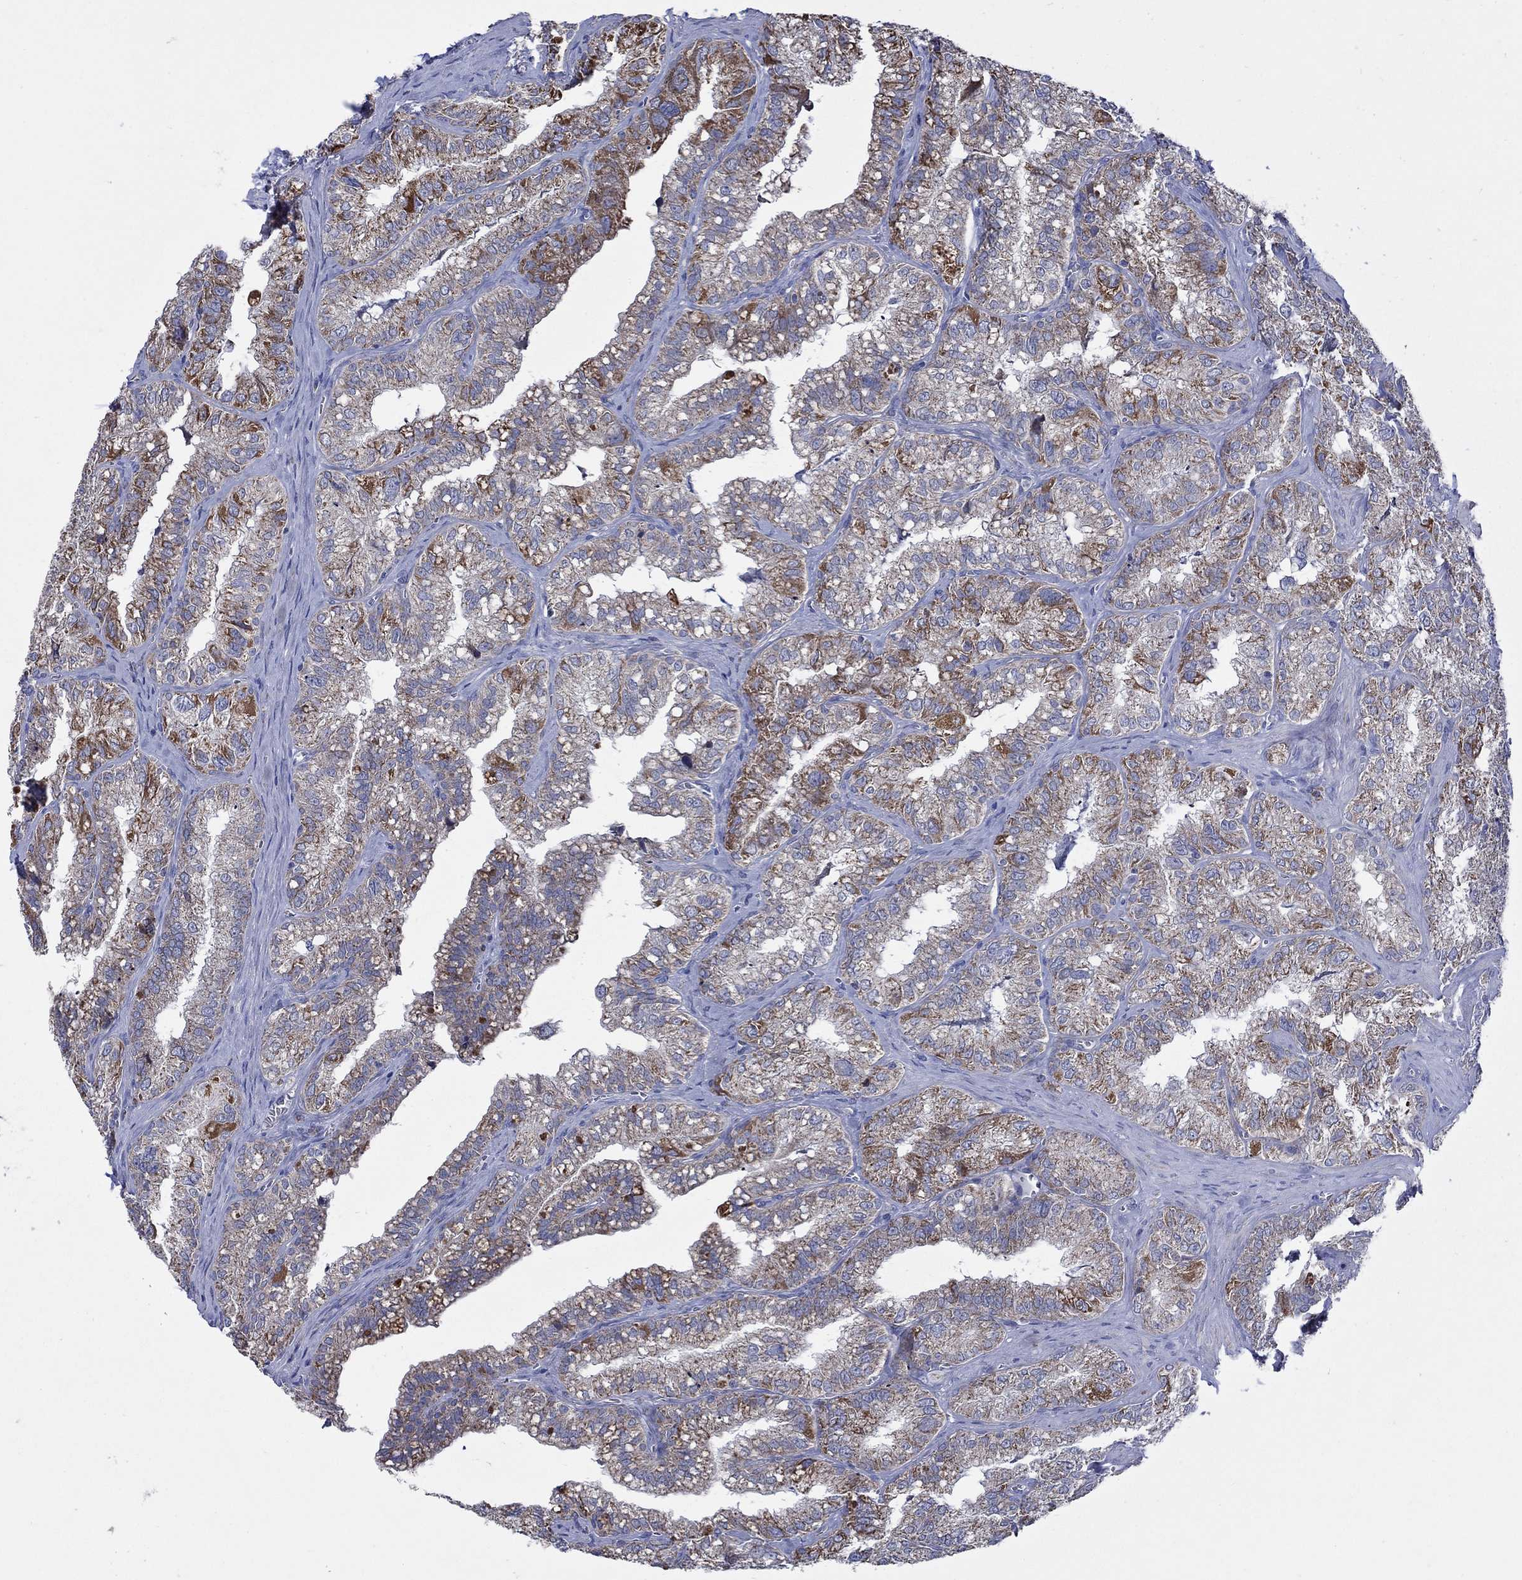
{"staining": {"intensity": "strong", "quantity": "<25%", "location": "cytoplasmic/membranous"}, "tissue": "seminal vesicle", "cell_type": "Glandular cells", "image_type": "normal", "snomed": [{"axis": "morphology", "description": "Normal tissue, NOS"}, {"axis": "topography", "description": "Seminal veicle"}], "caption": "Seminal vesicle stained with a brown dye exhibits strong cytoplasmic/membranous positive positivity in about <25% of glandular cells.", "gene": "HPS5", "patient": {"sex": "male", "age": 57}}